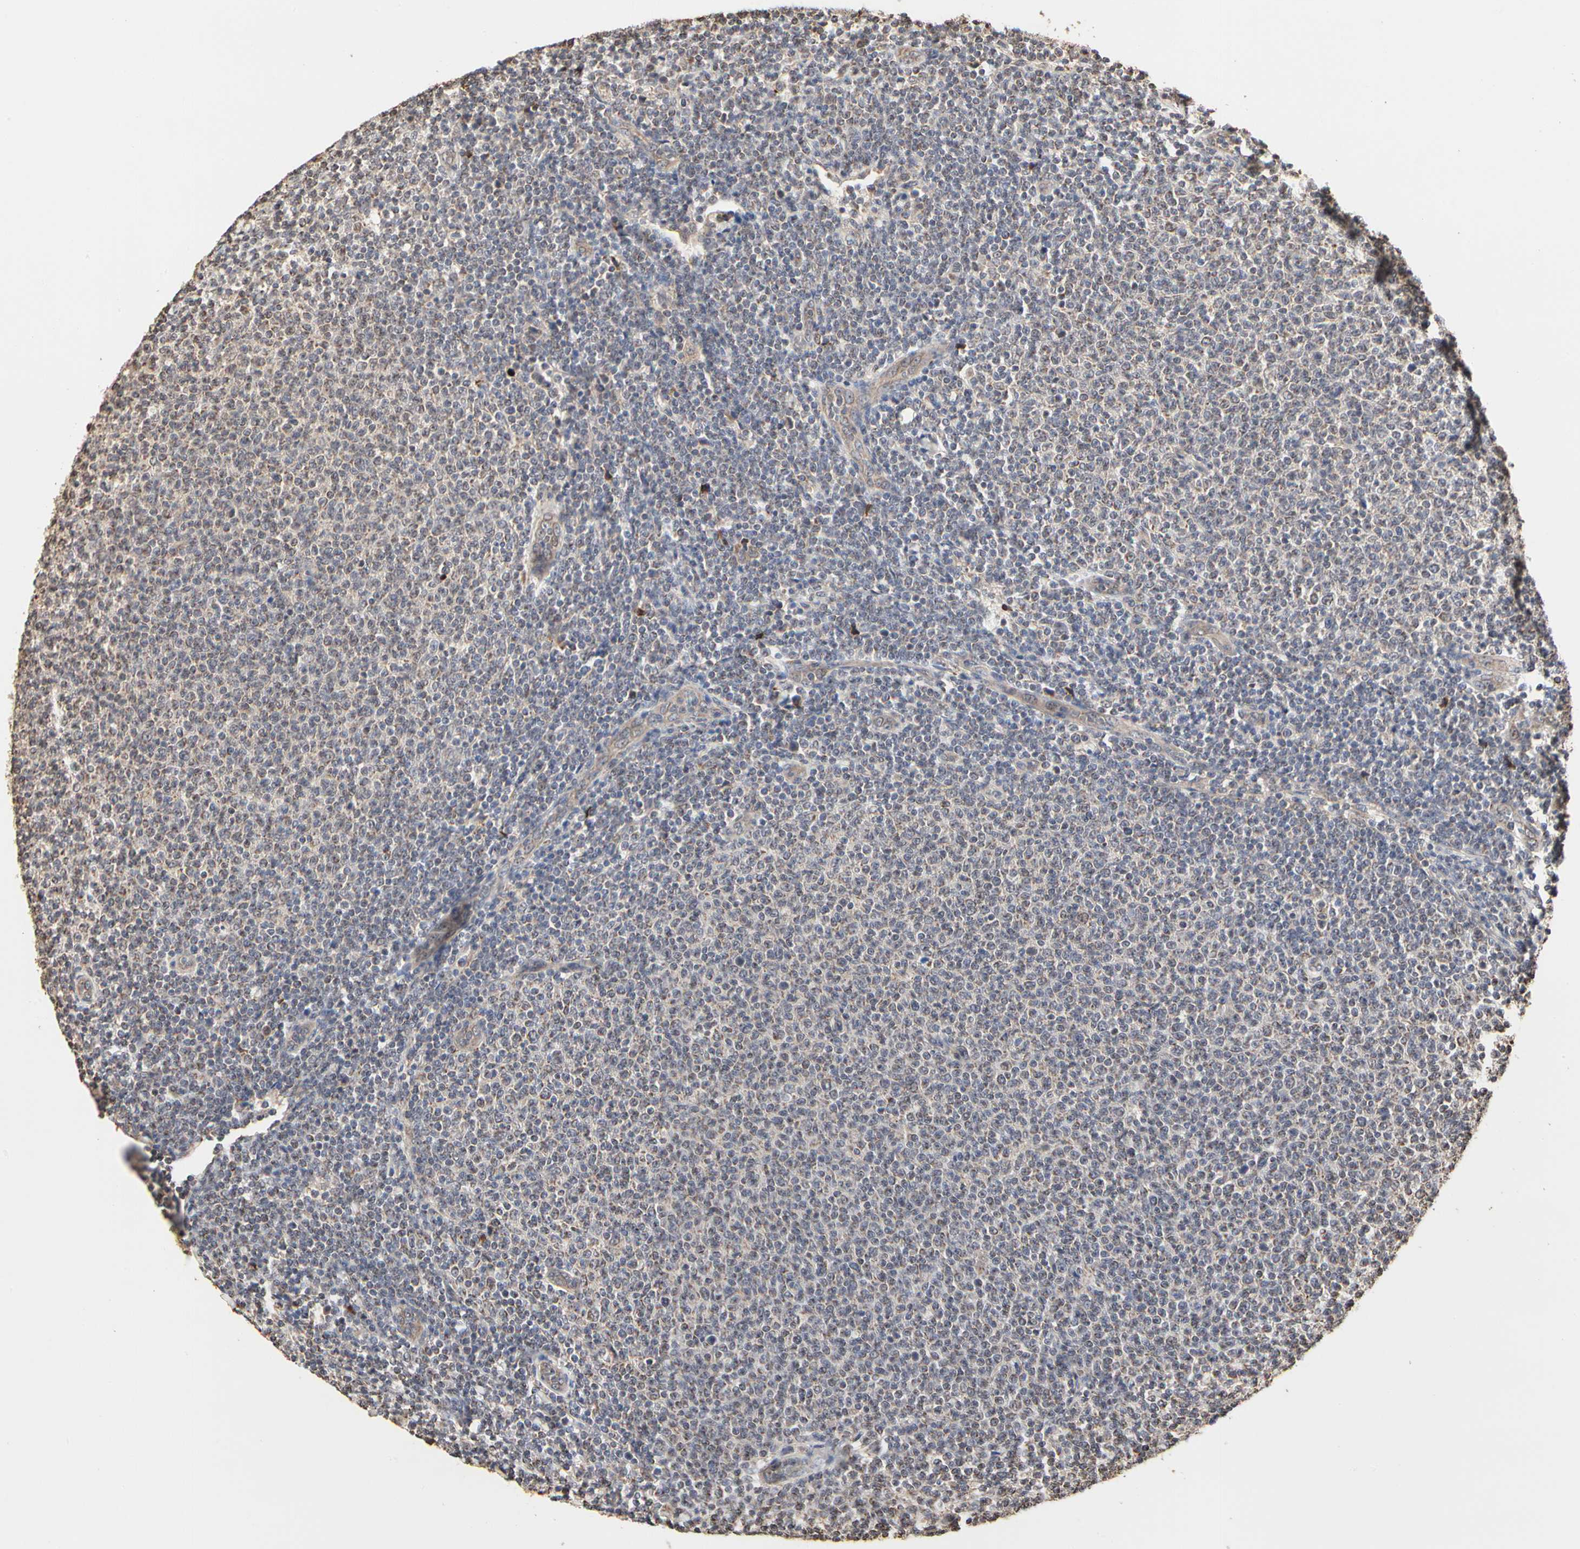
{"staining": {"intensity": "weak", "quantity": "25%-75%", "location": "cytoplasmic/membranous"}, "tissue": "lymphoma", "cell_type": "Tumor cells", "image_type": "cancer", "snomed": [{"axis": "morphology", "description": "Malignant lymphoma, non-Hodgkin's type, Low grade"}, {"axis": "topography", "description": "Lymph node"}], "caption": "Malignant lymphoma, non-Hodgkin's type (low-grade) tissue exhibits weak cytoplasmic/membranous staining in about 25%-75% of tumor cells, visualized by immunohistochemistry.", "gene": "TAOK1", "patient": {"sex": "male", "age": 66}}